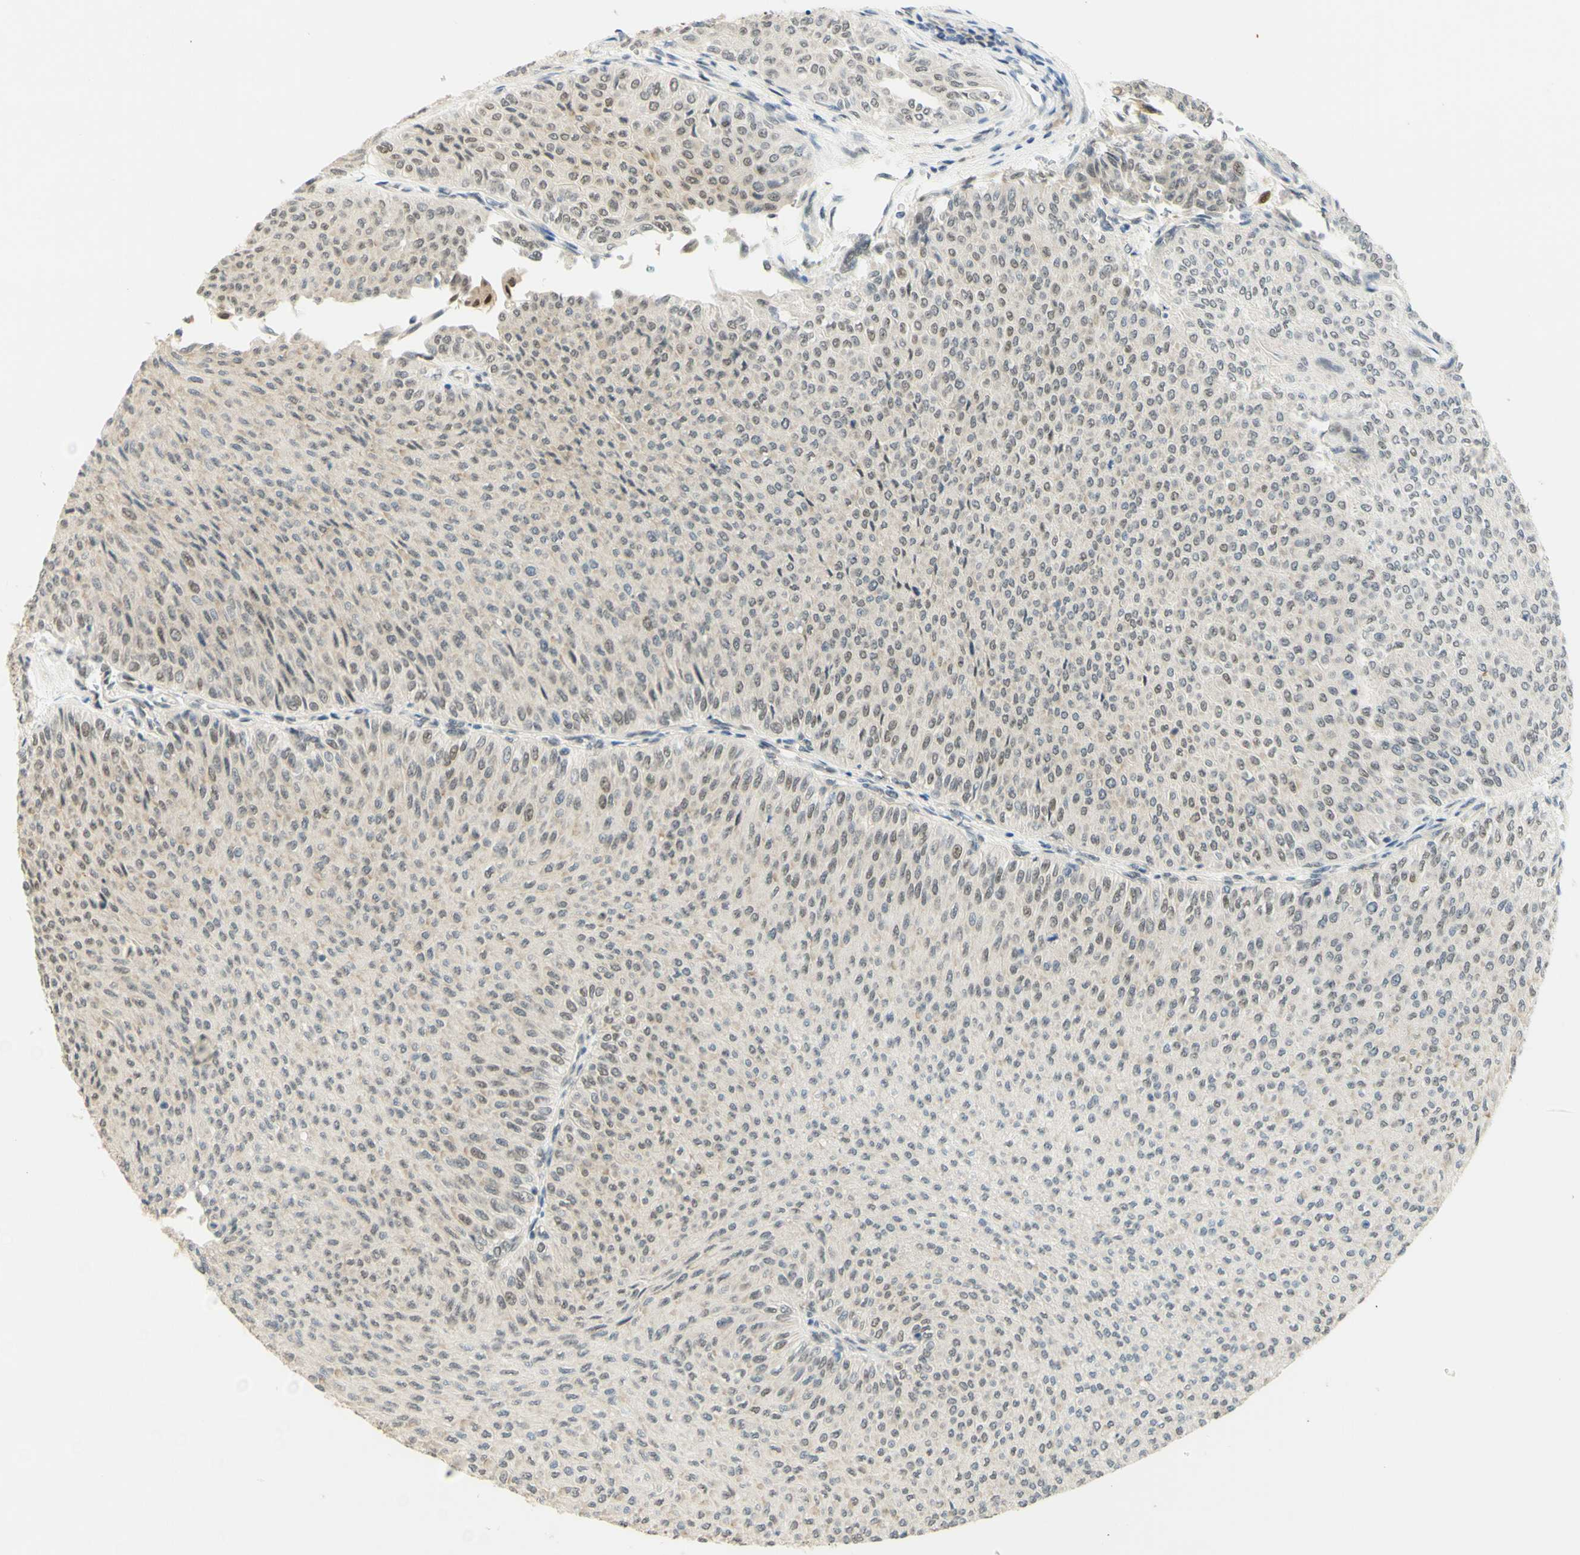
{"staining": {"intensity": "weak", "quantity": ">75%", "location": "nuclear"}, "tissue": "urothelial cancer", "cell_type": "Tumor cells", "image_type": "cancer", "snomed": [{"axis": "morphology", "description": "Urothelial carcinoma, Low grade"}, {"axis": "topography", "description": "Urinary bladder"}], "caption": "Immunohistochemistry (IHC) histopathology image of human low-grade urothelial carcinoma stained for a protein (brown), which exhibits low levels of weak nuclear staining in about >75% of tumor cells.", "gene": "DDX1", "patient": {"sex": "male", "age": 78}}